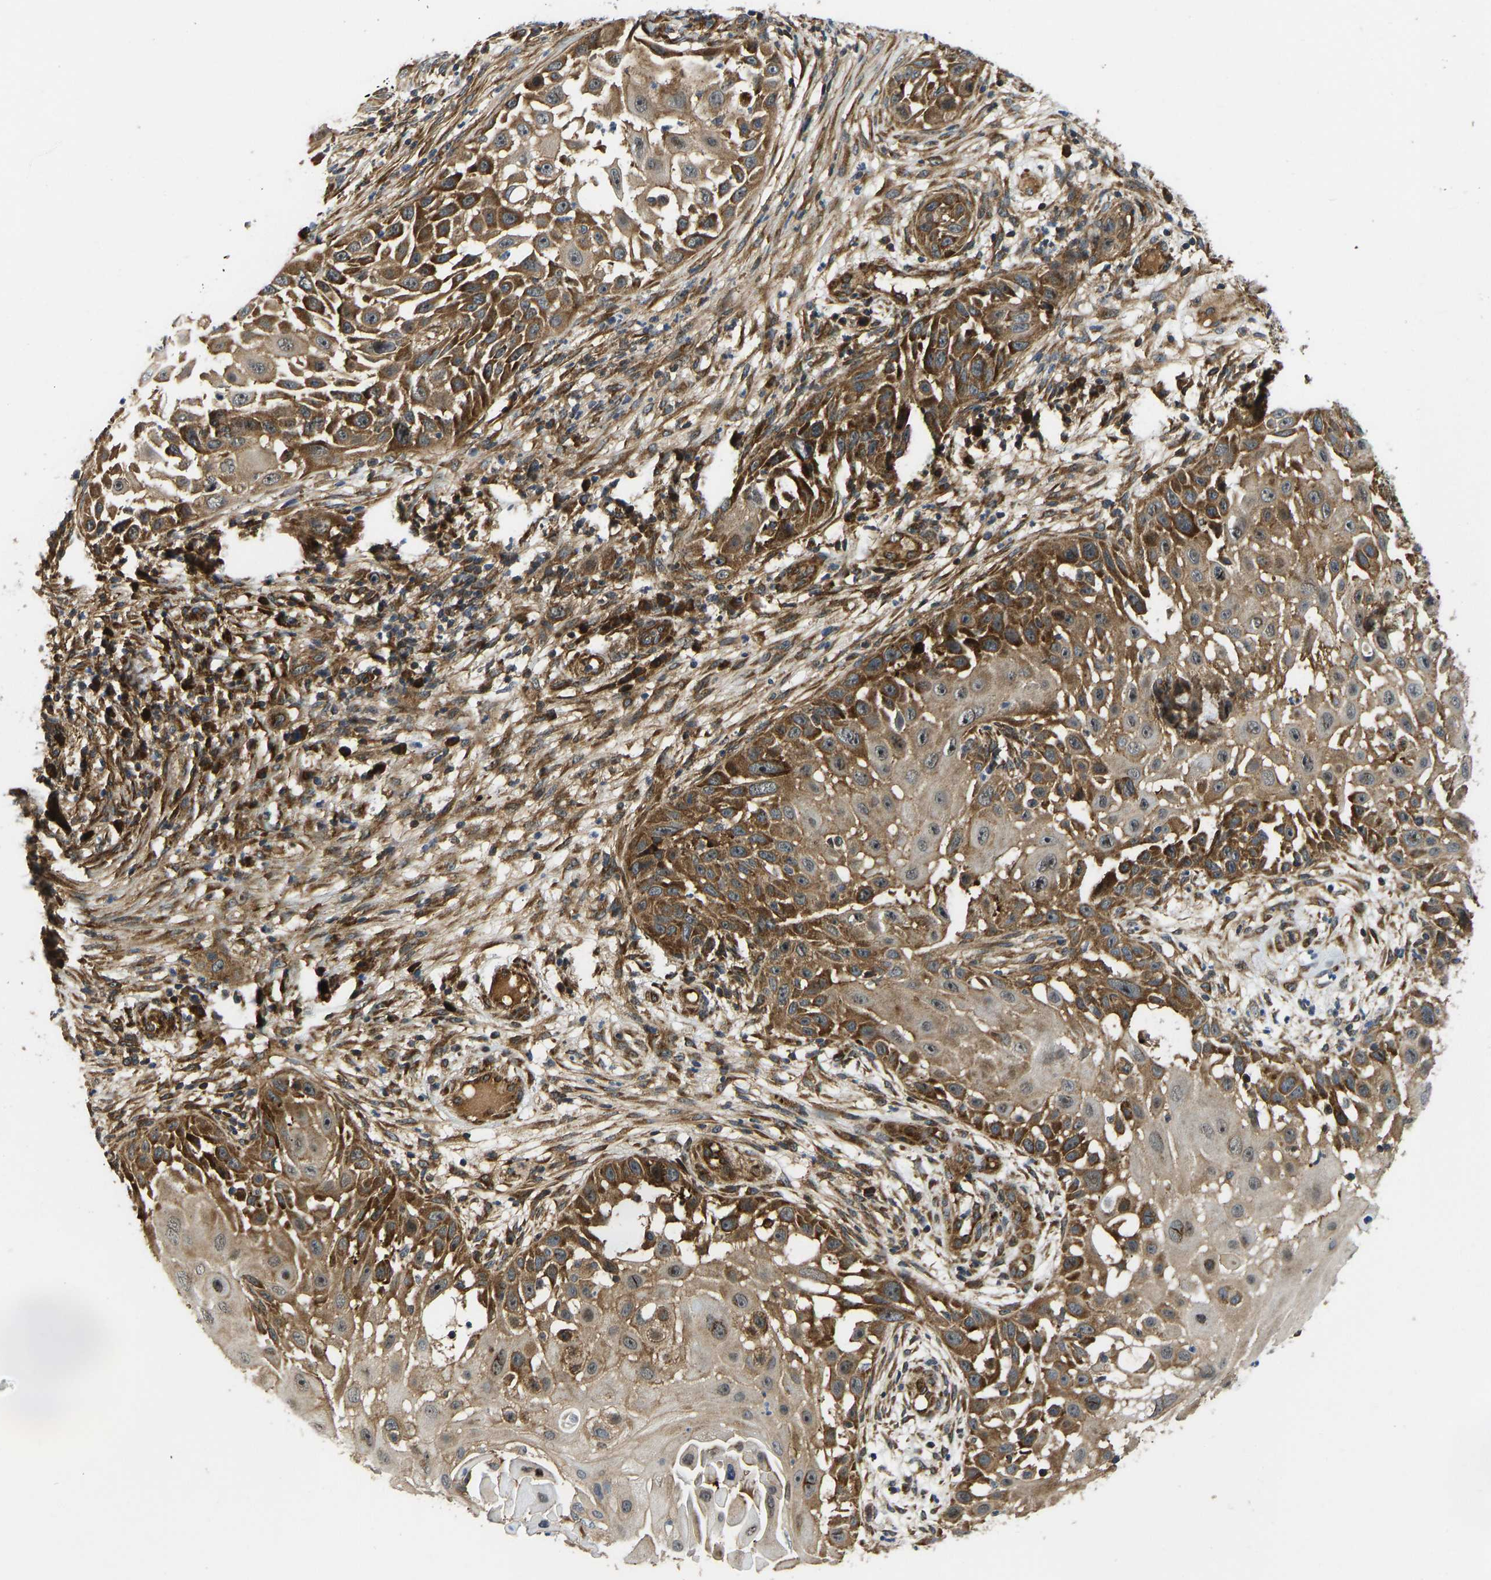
{"staining": {"intensity": "strong", "quantity": "25%-75%", "location": "cytoplasmic/membranous"}, "tissue": "skin cancer", "cell_type": "Tumor cells", "image_type": "cancer", "snomed": [{"axis": "morphology", "description": "Squamous cell carcinoma, NOS"}, {"axis": "topography", "description": "Skin"}], "caption": "The immunohistochemical stain highlights strong cytoplasmic/membranous expression in tumor cells of skin cancer tissue.", "gene": "RASGRF2", "patient": {"sex": "female", "age": 44}}